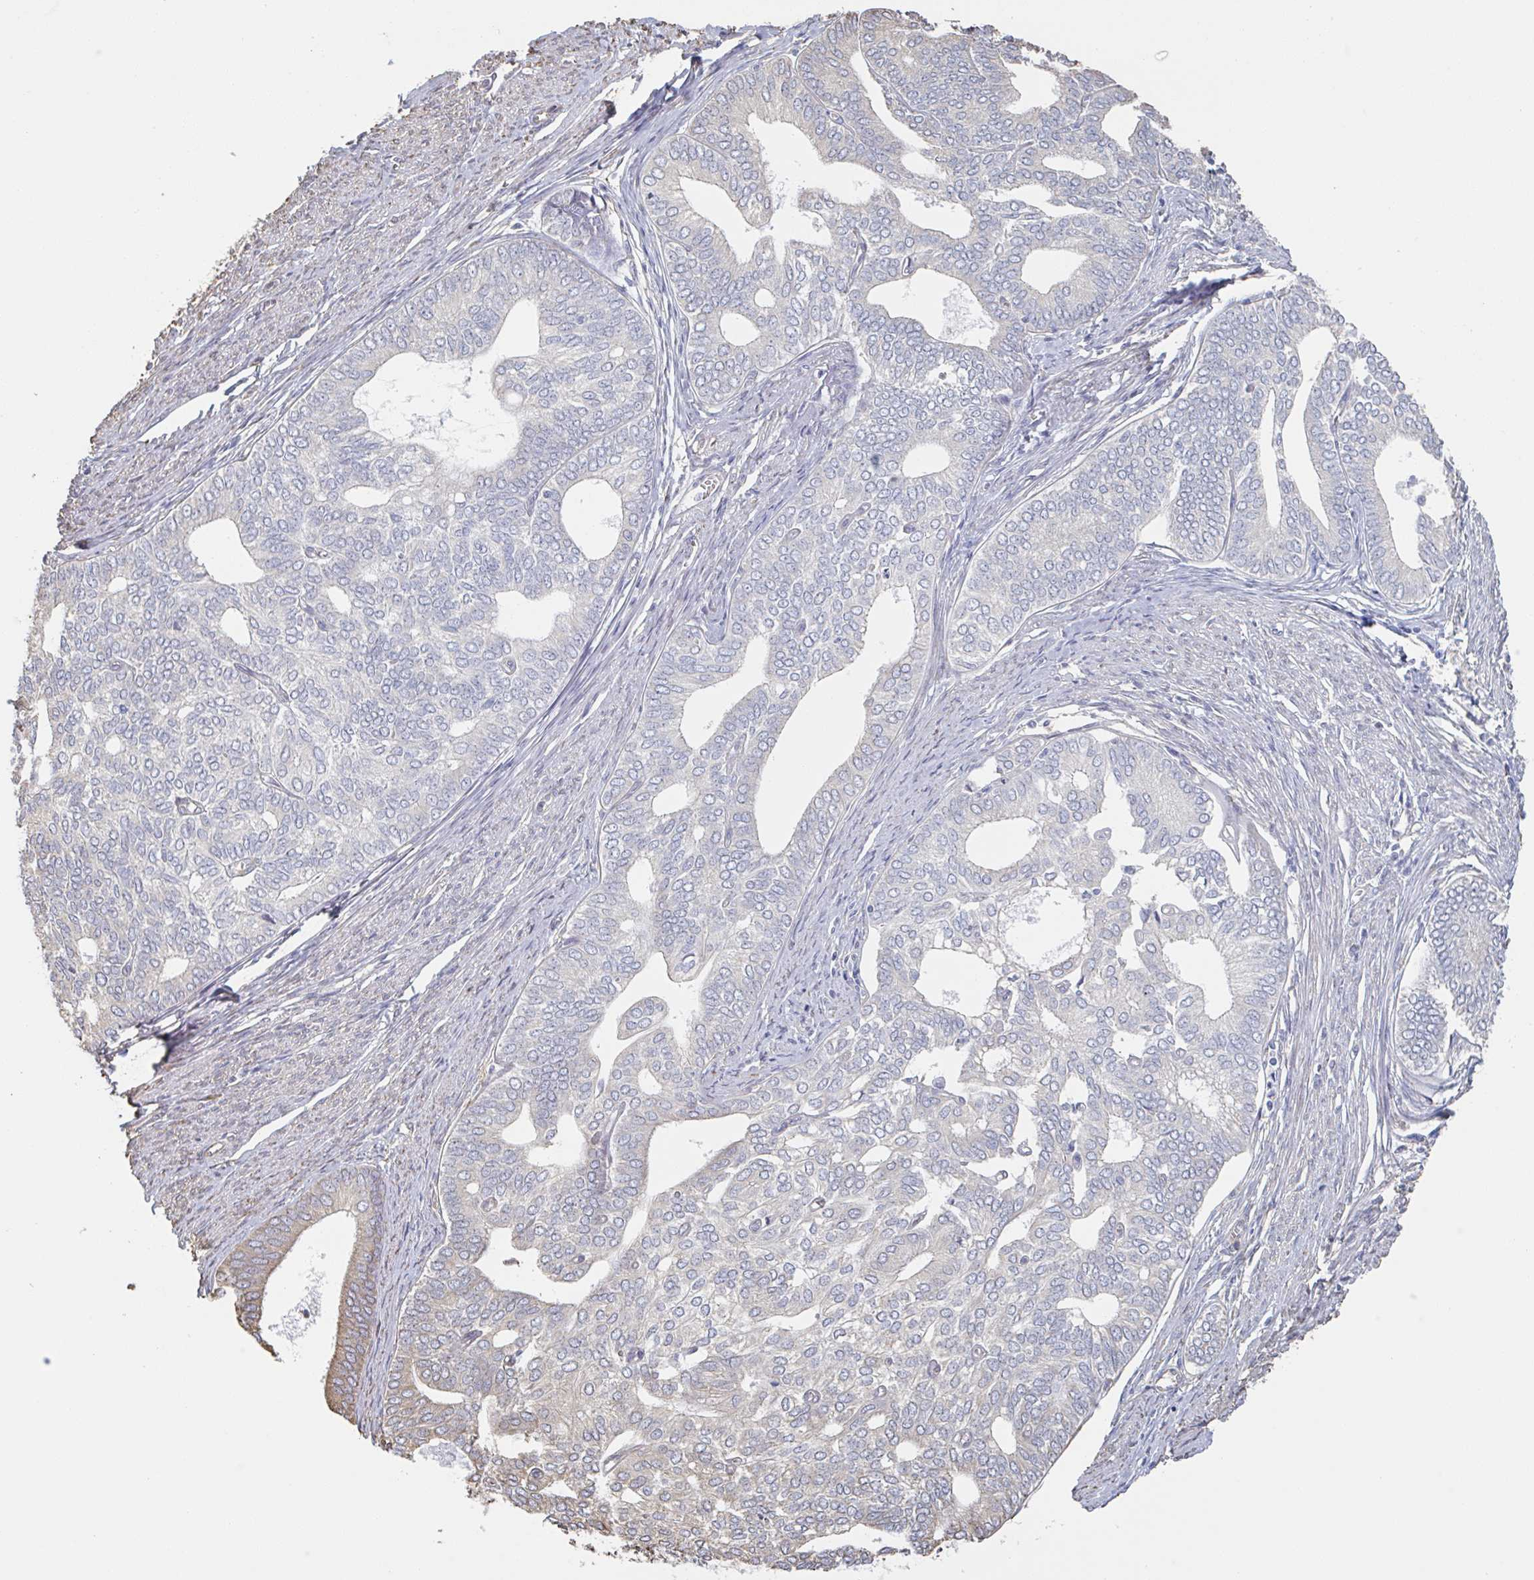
{"staining": {"intensity": "weak", "quantity": "<25%", "location": "cytoplasmic/membranous"}, "tissue": "endometrial cancer", "cell_type": "Tumor cells", "image_type": "cancer", "snomed": [{"axis": "morphology", "description": "Adenocarcinoma, NOS"}, {"axis": "topography", "description": "Endometrium"}], "caption": "Tumor cells are negative for protein expression in human adenocarcinoma (endometrial).", "gene": "RAB5IF", "patient": {"sex": "female", "age": 75}}